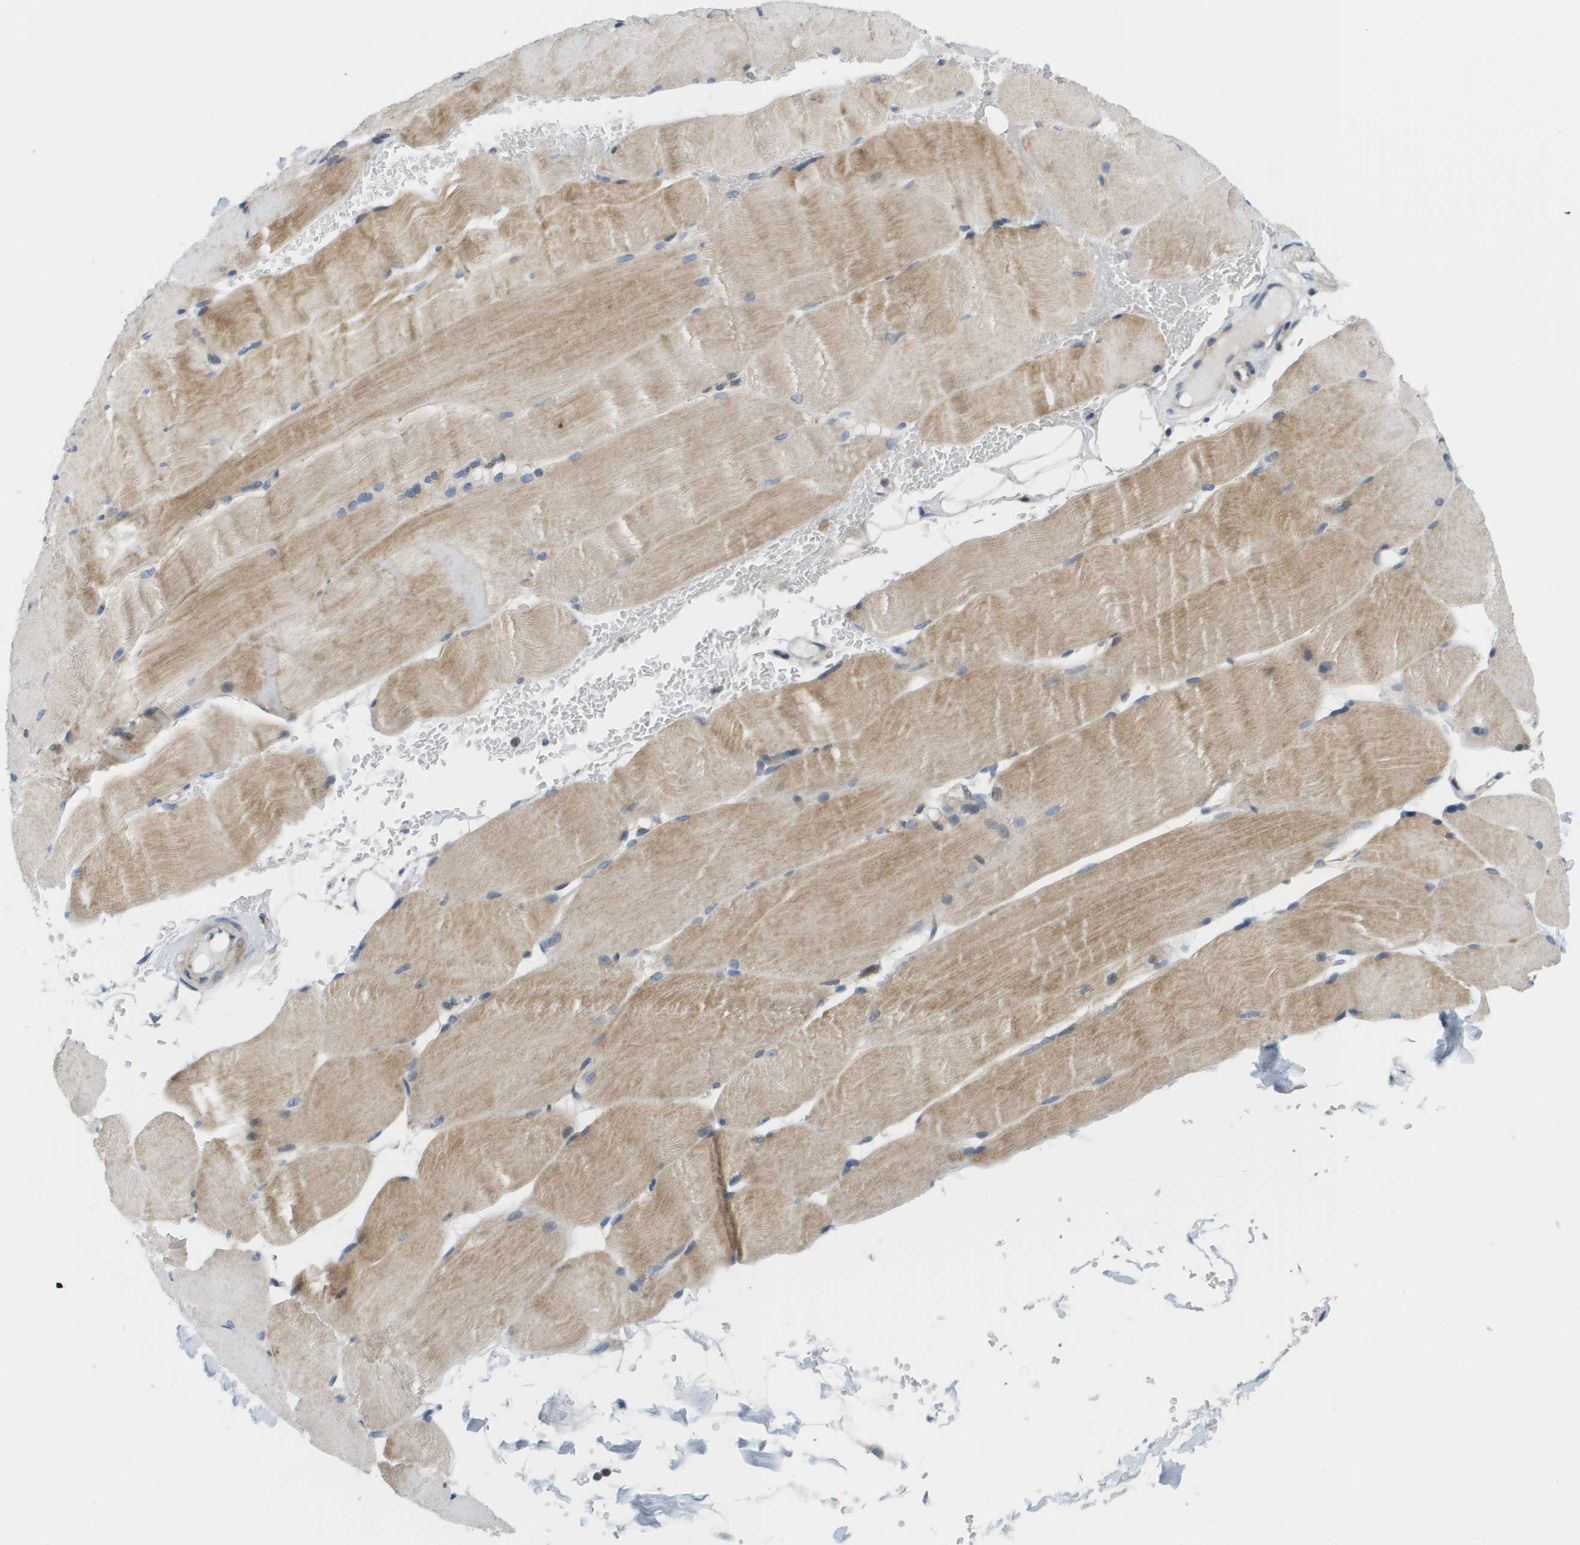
{"staining": {"intensity": "moderate", "quantity": "25%-75%", "location": "cytoplasmic/membranous"}, "tissue": "skeletal muscle", "cell_type": "Myocytes", "image_type": "normal", "snomed": [{"axis": "morphology", "description": "Normal tissue, NOS"}, {"axis": "topography", "description": "Skin"}, {"axis": "topography", "description": "Skeletal muscle"}], "caption": "Immunohistochemistry (IHC) (DAB (3,3'-diaminobenzidine)) staining of benign skeletal muscle displays moderate cytoplasmic/membranous protein positivity in about 25%-75% of myocytes. (DAB = brown stain, brightfield microscopy at high magnification).", "gene": "KRT23", "patient": {"sex": "male", "age": 83}}